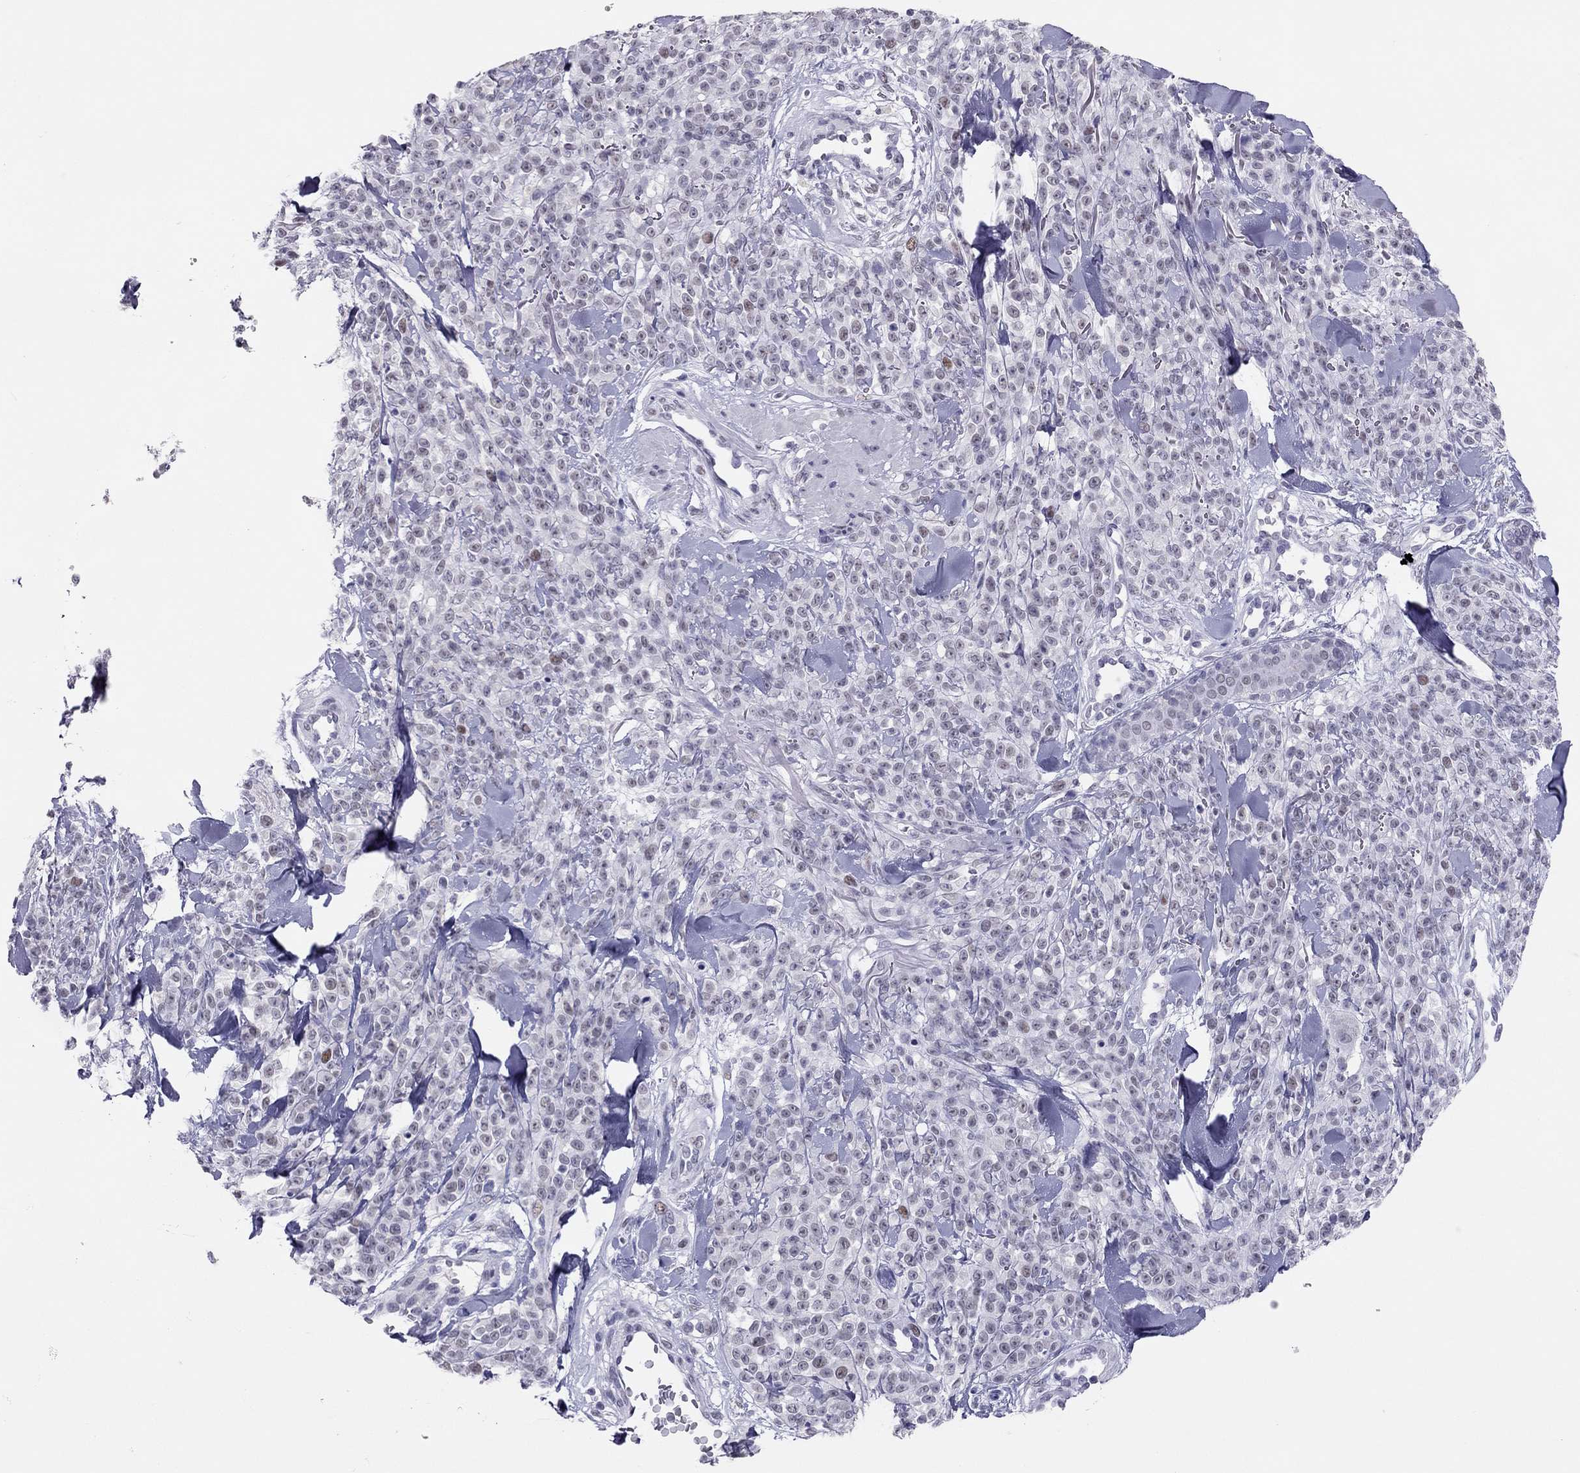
{"staining": {"intensity": "weak", "quantity": "<25%", "location": "nuclear"}, "tissue": "melanoma", "cell_type": "Tumor cells", "image_type": "cancer", "snomed": [{"axis": "morphology", "description": "Malignant melanoma, NOS"}, {"axis": "topography", "description": "Skin"}, {"axis": "topography", "description": "Skin of trunk"}], "caption": "This is an immunohistochemistry (IHC) image of malignant melanoma. There is no expression in tumor cells.", "gene": "PHOX2A", "patient": {"sex": "male", "age": 74}}